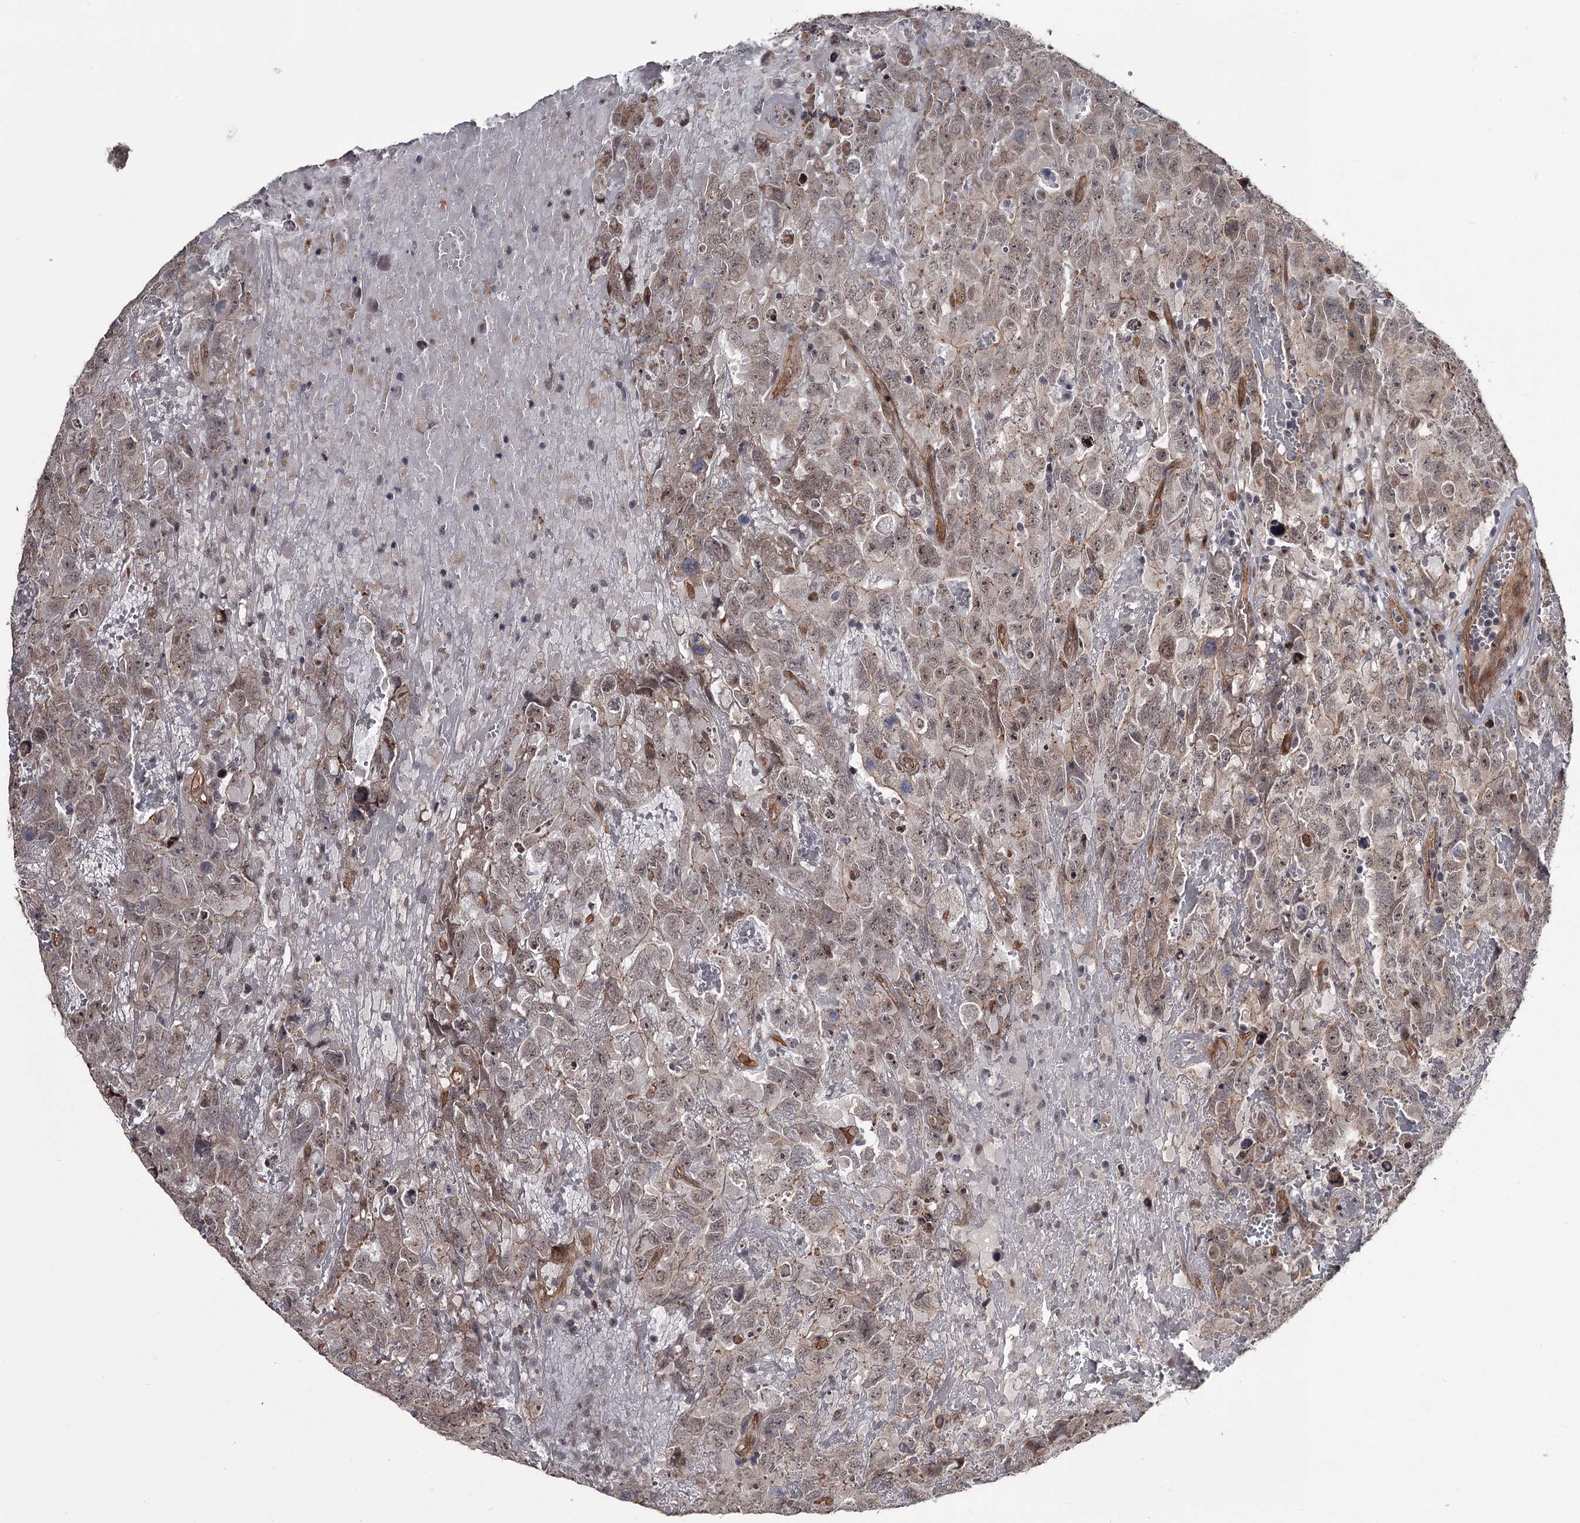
{"staining": {"intensity": "weak", "quantity": ">75%", "location": "nuclear"}, "tissue": "testis cancer", "cell_type": "Tumor cells", "image_type": "cancer", "snomed": [{"axis": "morphology", "description": "Carcinoma, Embryonal, NOS"}, {"axis": "topography", "description": "Testis"}], "caption": "This micrograph displays immunohistochemistry staining of embryonal carcinoma (testis), with low weak nuclear positivity in approximately >75% of tumor cells.", "gene": "CDC42EP2", "patient": {"sex": "male", "age": 45}}